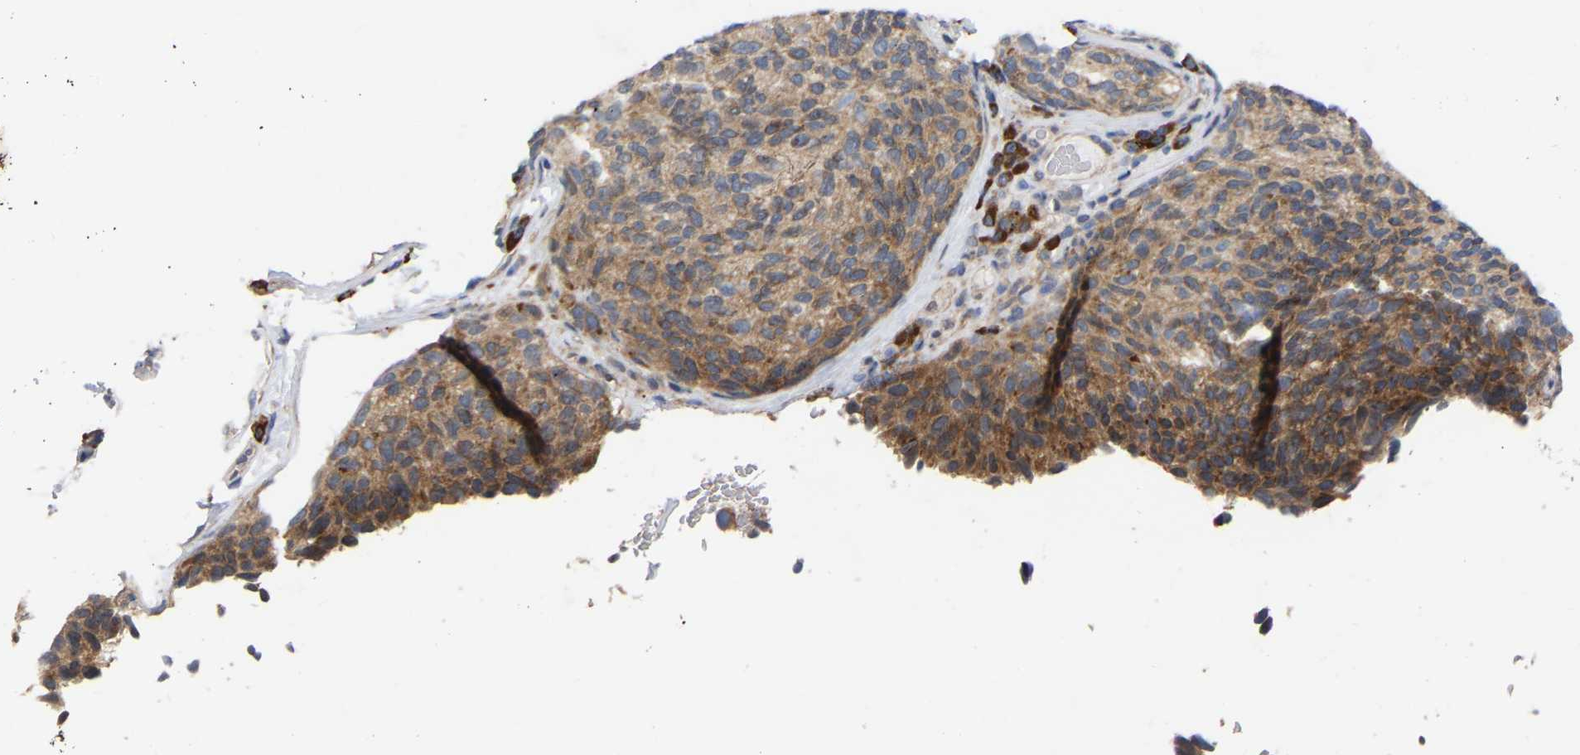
{"staining": {"intensity": "moderate", "quantity": ">75%", "location": "cytoplasmic/membranous"}, "tissue": "melanoma", "cell_type": "Tumor cells", "image_type": "cancer", "snomed": [{"axis": "morphology", "description": "Malignant melanoma, NOS"}, {"axis": "topography", "description": "Skin"}], "caption": "There is medium levels of moderate cytoplasmic/membranous staining in tumor cells of malignant melanoma, as demonstrated by immunohistochemical staining (brown color).", "gene": "UBE4B", "patient": {"sex": "female", "age": 73}}